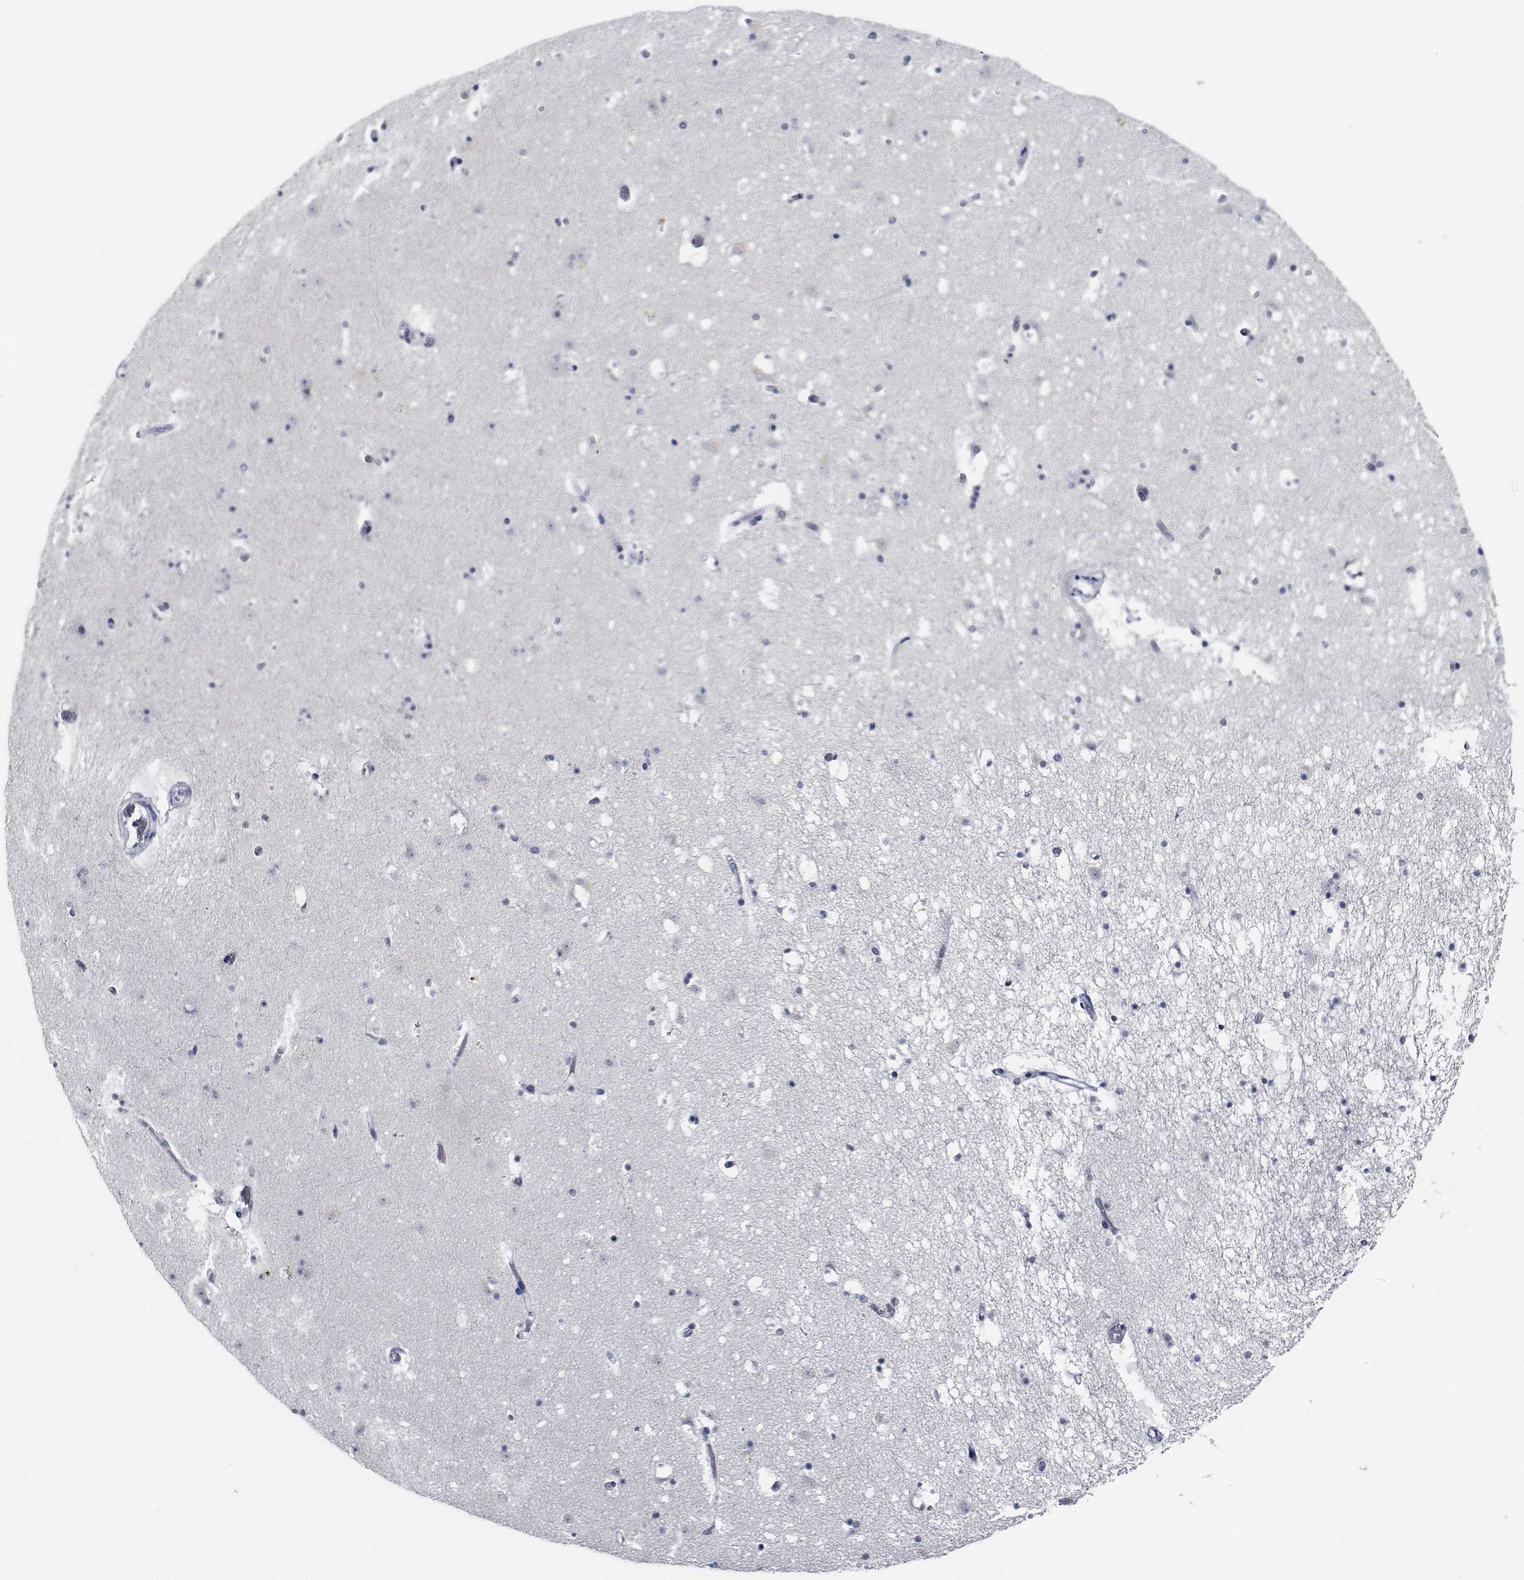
{"staining": {"intensity": "negative", "quantity": "none", "location": "none"}, "tissue": "caudate", "cell_type": "Glial cells", "image_type": "normal", "snomed": [{"axis": "morphology", "description": "Normal tissue, NOS"}, {"axis": "topography", "description": "Lateral ventricle wall"}], "caption": "IHC of normal human caudate displays no expression in glial cells. (Stains: DAB (3,3'-diaminobenzidine) IHC with hematoxylin counter stain, Microscopy: brightfield microscopy at high magnification).", "gene": "NVL", "patient": {"sex": "female", "age": 42}}